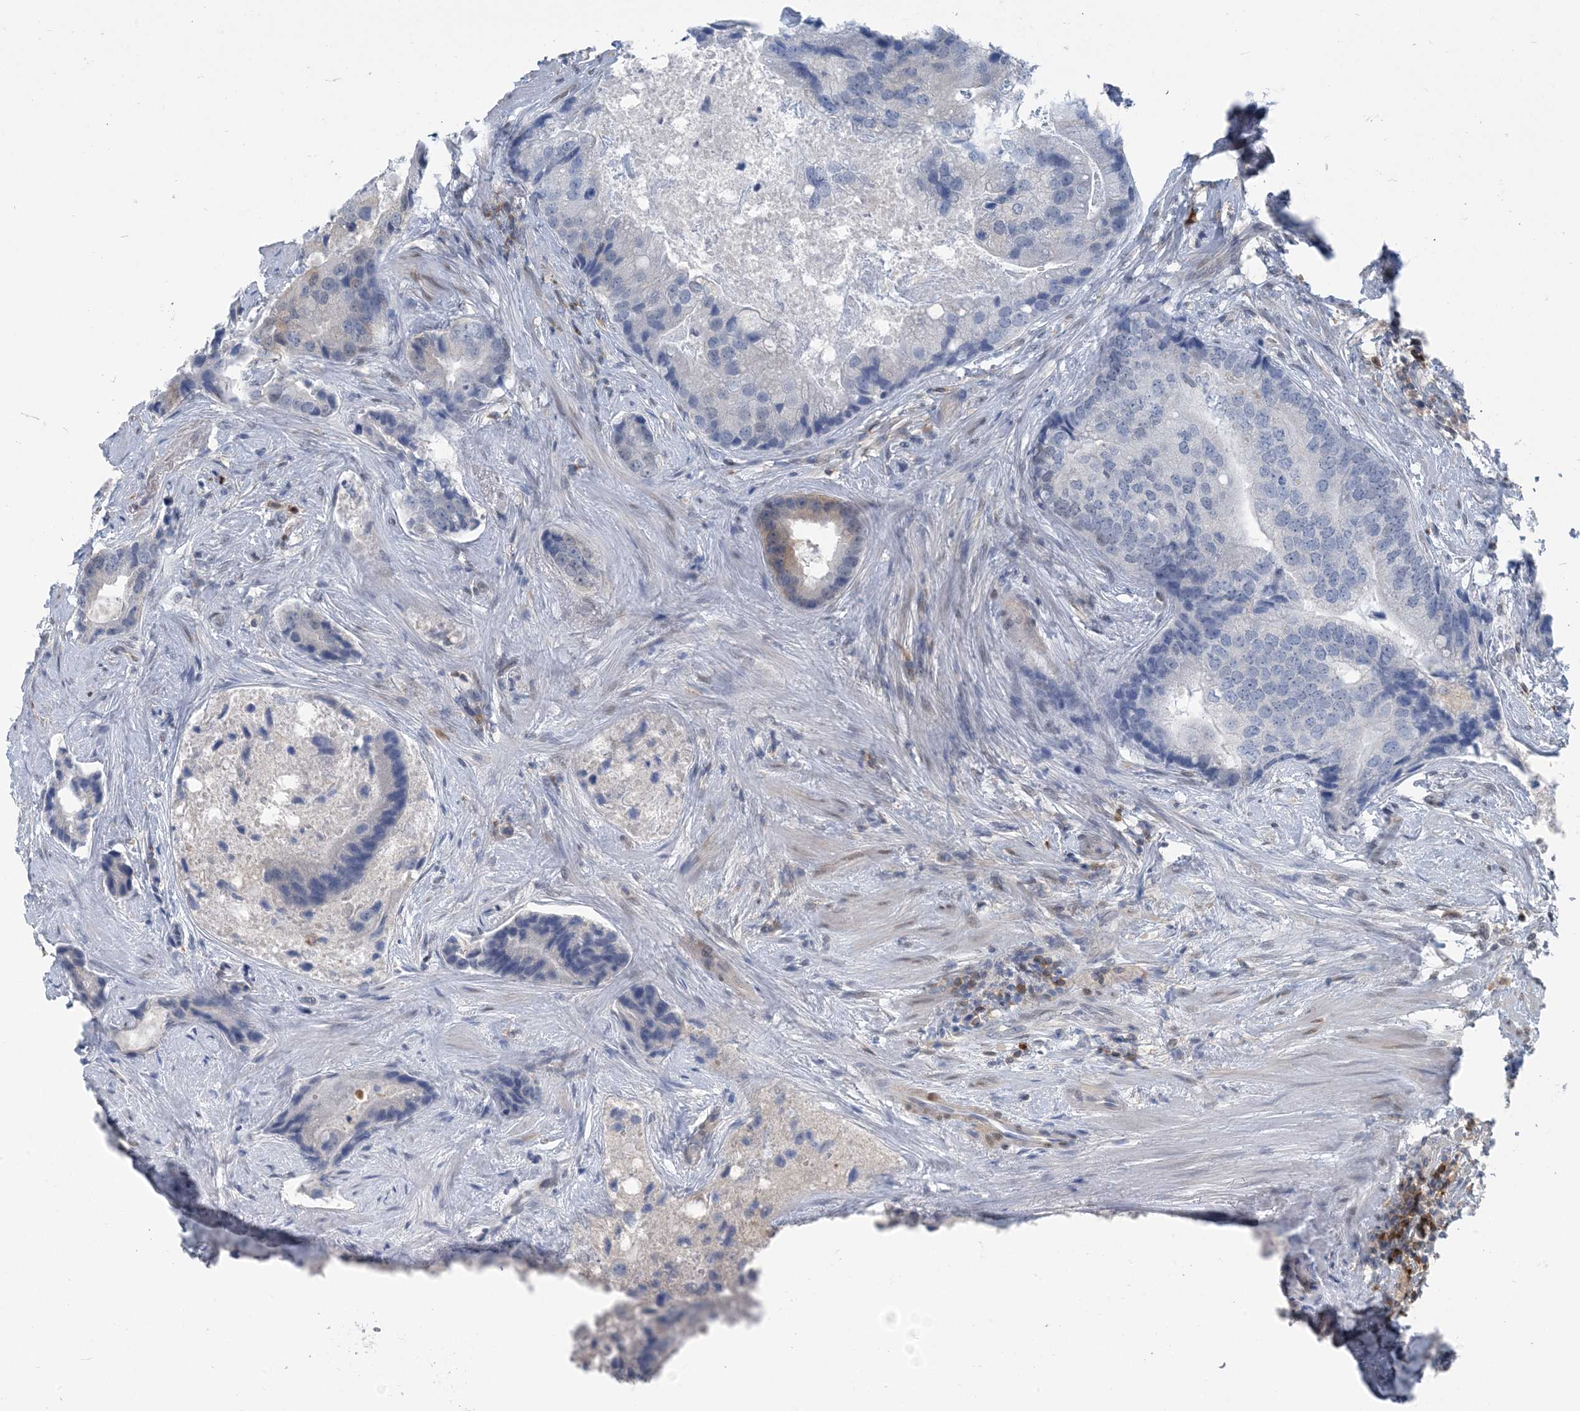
{"staining": {"intensity": "negative", "quantity": "none", "location": "none"}, "tissue": "prostate cancer", "cell_type": "Tumor cells", "image_type": "cancer", "snomed": [{"axis": "morphology", "description": "Adenocarcinoma, High grade"}, {"axis": "topography", "description": "Prostate"}], "caption": "High magnification brightfield microscopy of prostate high-grade adenocarcinoma stained with DAB (brown) and counterstained with hematoxylin (blue): tumor cells show no significant expression.", "gene": "ZC3H12A", "patient": {"sex": "male", "age": 70}}